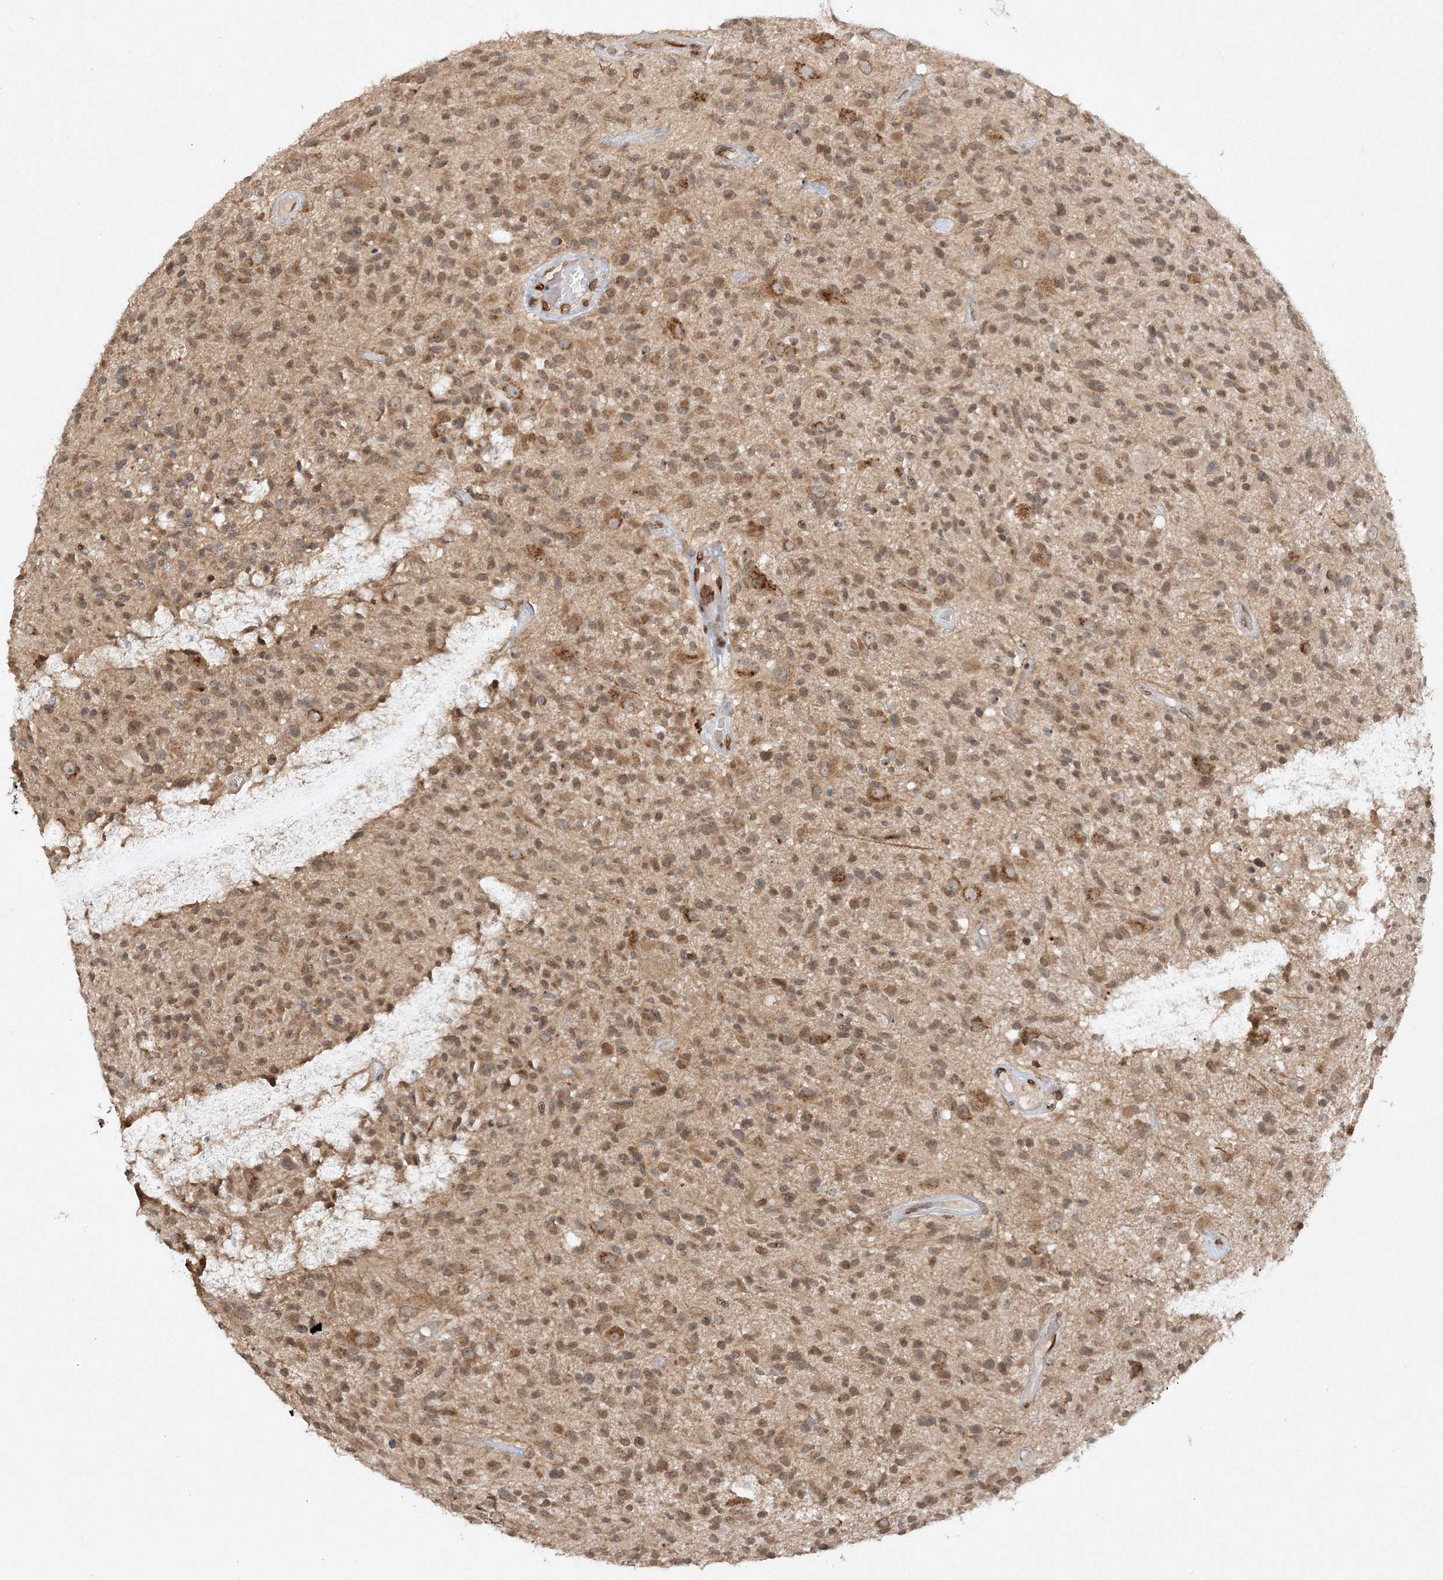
{"staining": {"intensity": "weak", "quantity": ">75%", "location": "cytoplasmic/membranous,nuclear"}, "tissue": "glioma", "cell_type": "Tumor cells", "image_type": "cancer", "snomed": [{"axis": "morphology", "description": "Glioma, malignant, High grade"}, {"axis": "morphology", "description": "Glioblastoma, NOS"}, {"axis": "topography", "description": "Brain"}], "caption": "Immunohistochemical staining of human glioblastoma exhibits weak cytoplasmic/membranous and nuclear protein expression in approximately >75% of tumor cells.", "gene": "SLC35A2", "patient": {"sex": "male", "age": 60}}